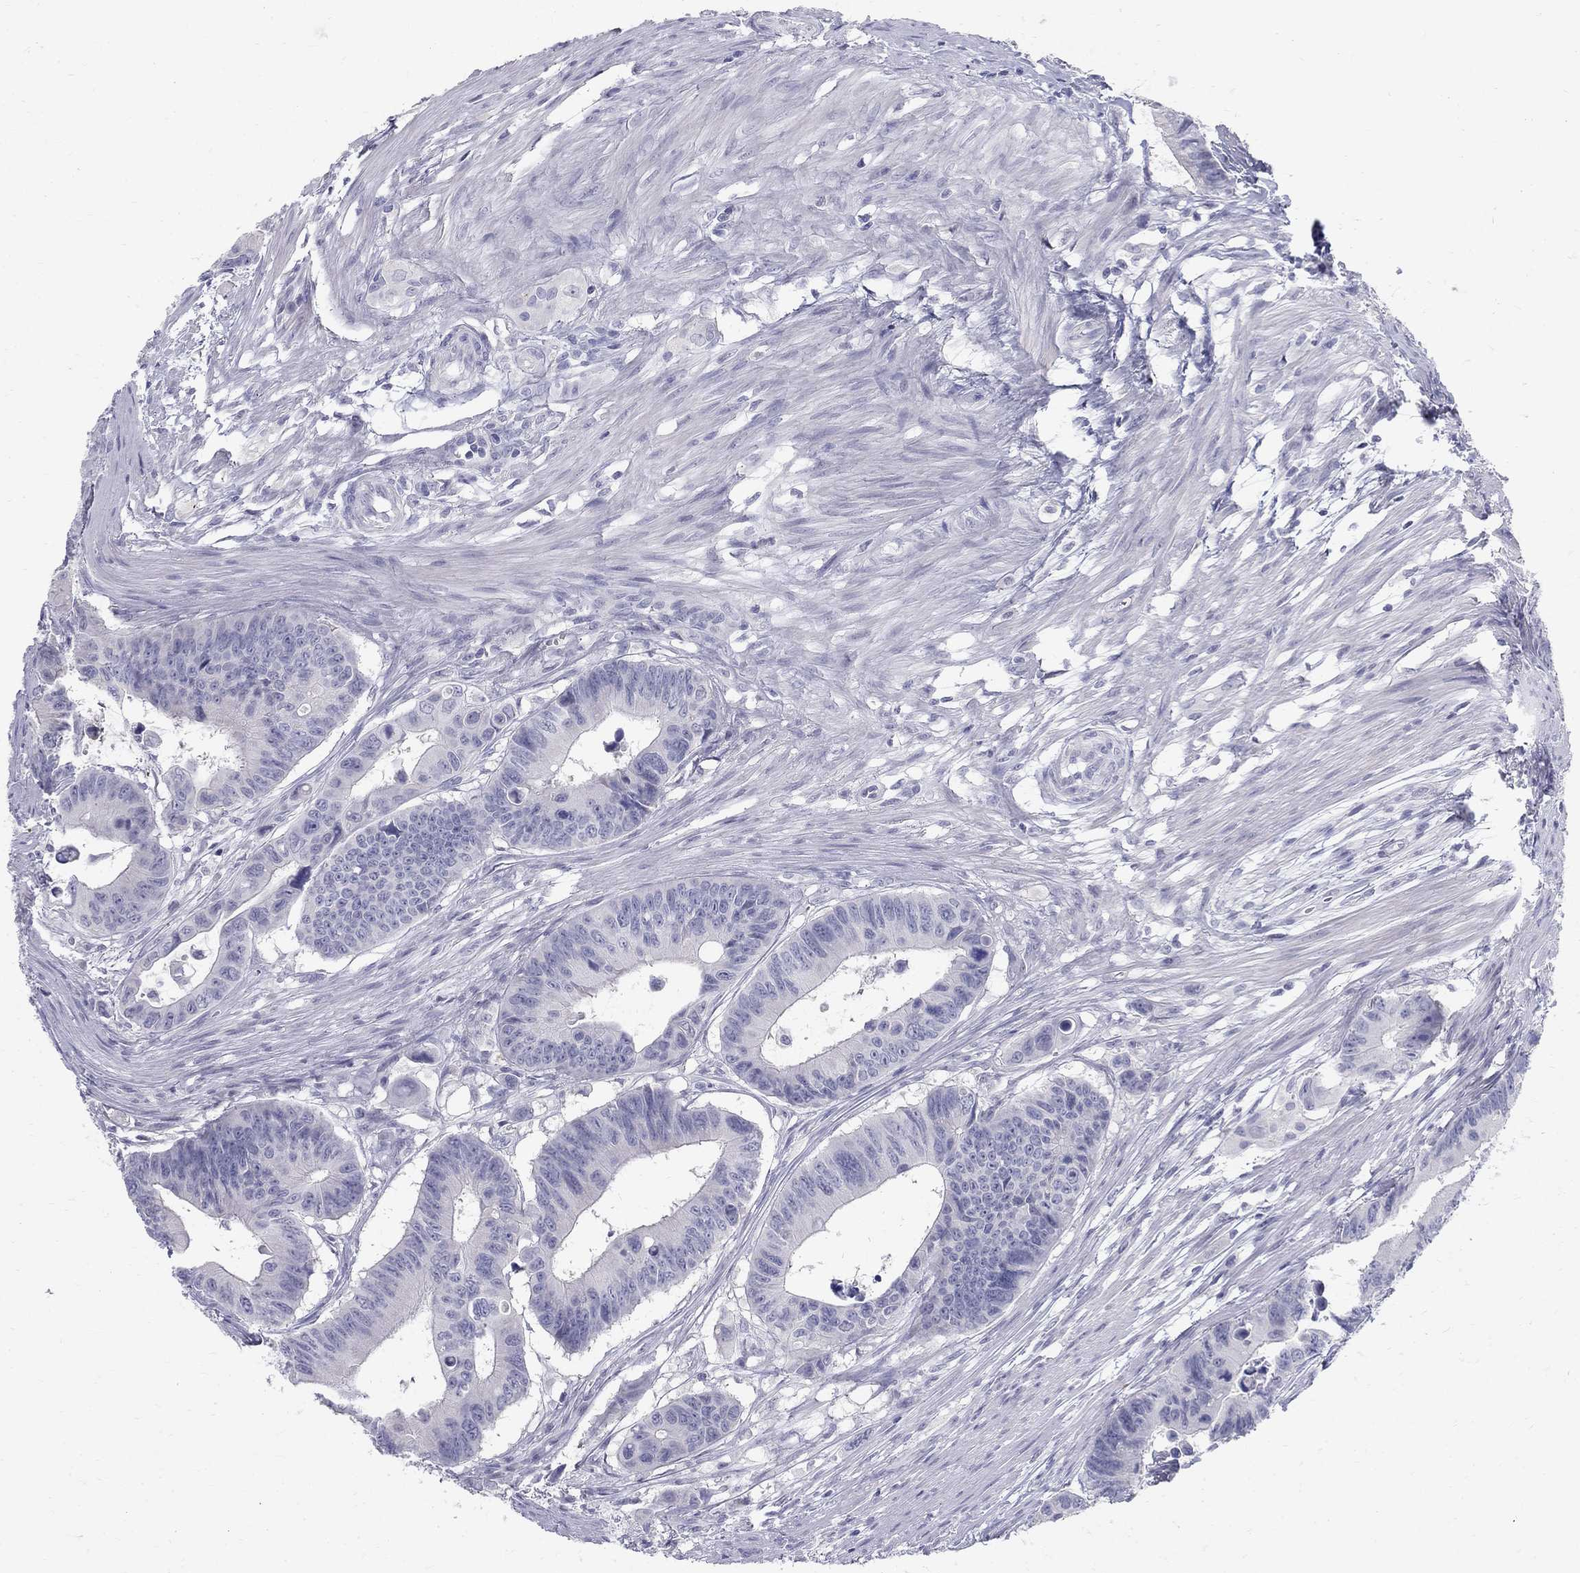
{"staining": {"intensity": "negative", "quantity": "none", "location": "none"}, "tissue": "colorectal cancer", "cell_type": "Tumor cells", "image_type": "cancer", "snomed": [{"axis": "morphology", "description": "Adenocarcinoma, NOS"}, {"axis": "topography", "description": "Colon"}], "caption": "Colorectal cancer stained for a protein using IHC reveals no expression tumor cells.", "gene": "MAGEB6", "patient": {"sex": "female", "age": 87}}